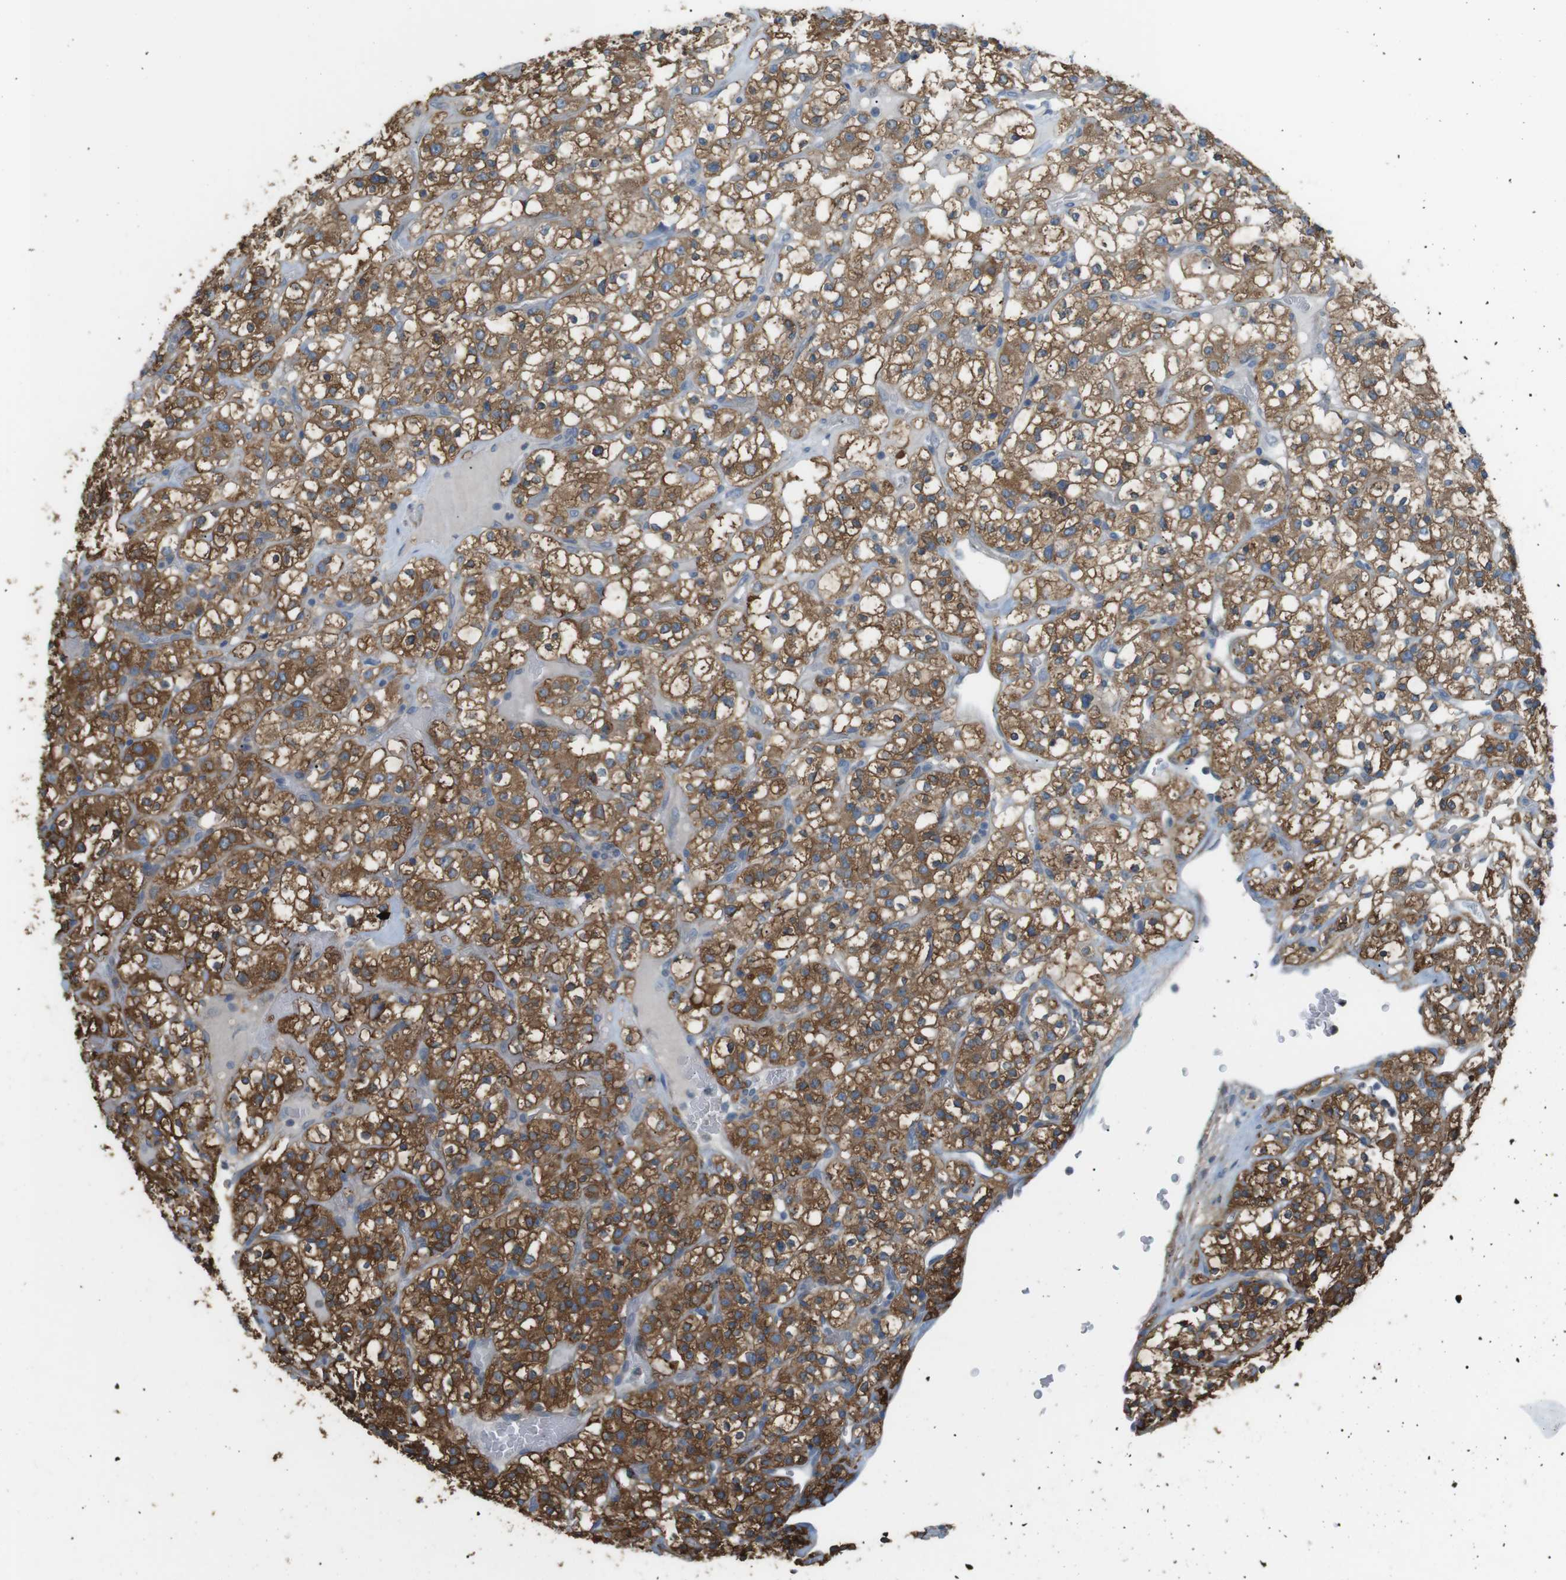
{"staining": {"intensity": "strong", "quantity": ">75%", "location": "cytoplasmic/membranous"}, "tissue": "renal cancer", "cell_type": "Tumor cells", "image_type": "cancer", "snomed": [{"axis": "morphology", "description": "Normal tissue, NOS"}, {"axis": "morphology", "description": "Adenocarcinoma, NOS"}, {"axis": "topography", "description": "Kidney"}], "caption": "Immunohistochemistry (IHC) photomicrograph of neoplastic tissue: adenocarcinoma (renal) stained using immunohistochemistry (IHC) exhibits high levels of strong protein expression localized specifically in the cytoplasmic/membranous of tumor cells, appearing as a cytoplasmic/membranous brown color.", "gene": "PEPD", "patient": {"sex": "female", "age": 72}}